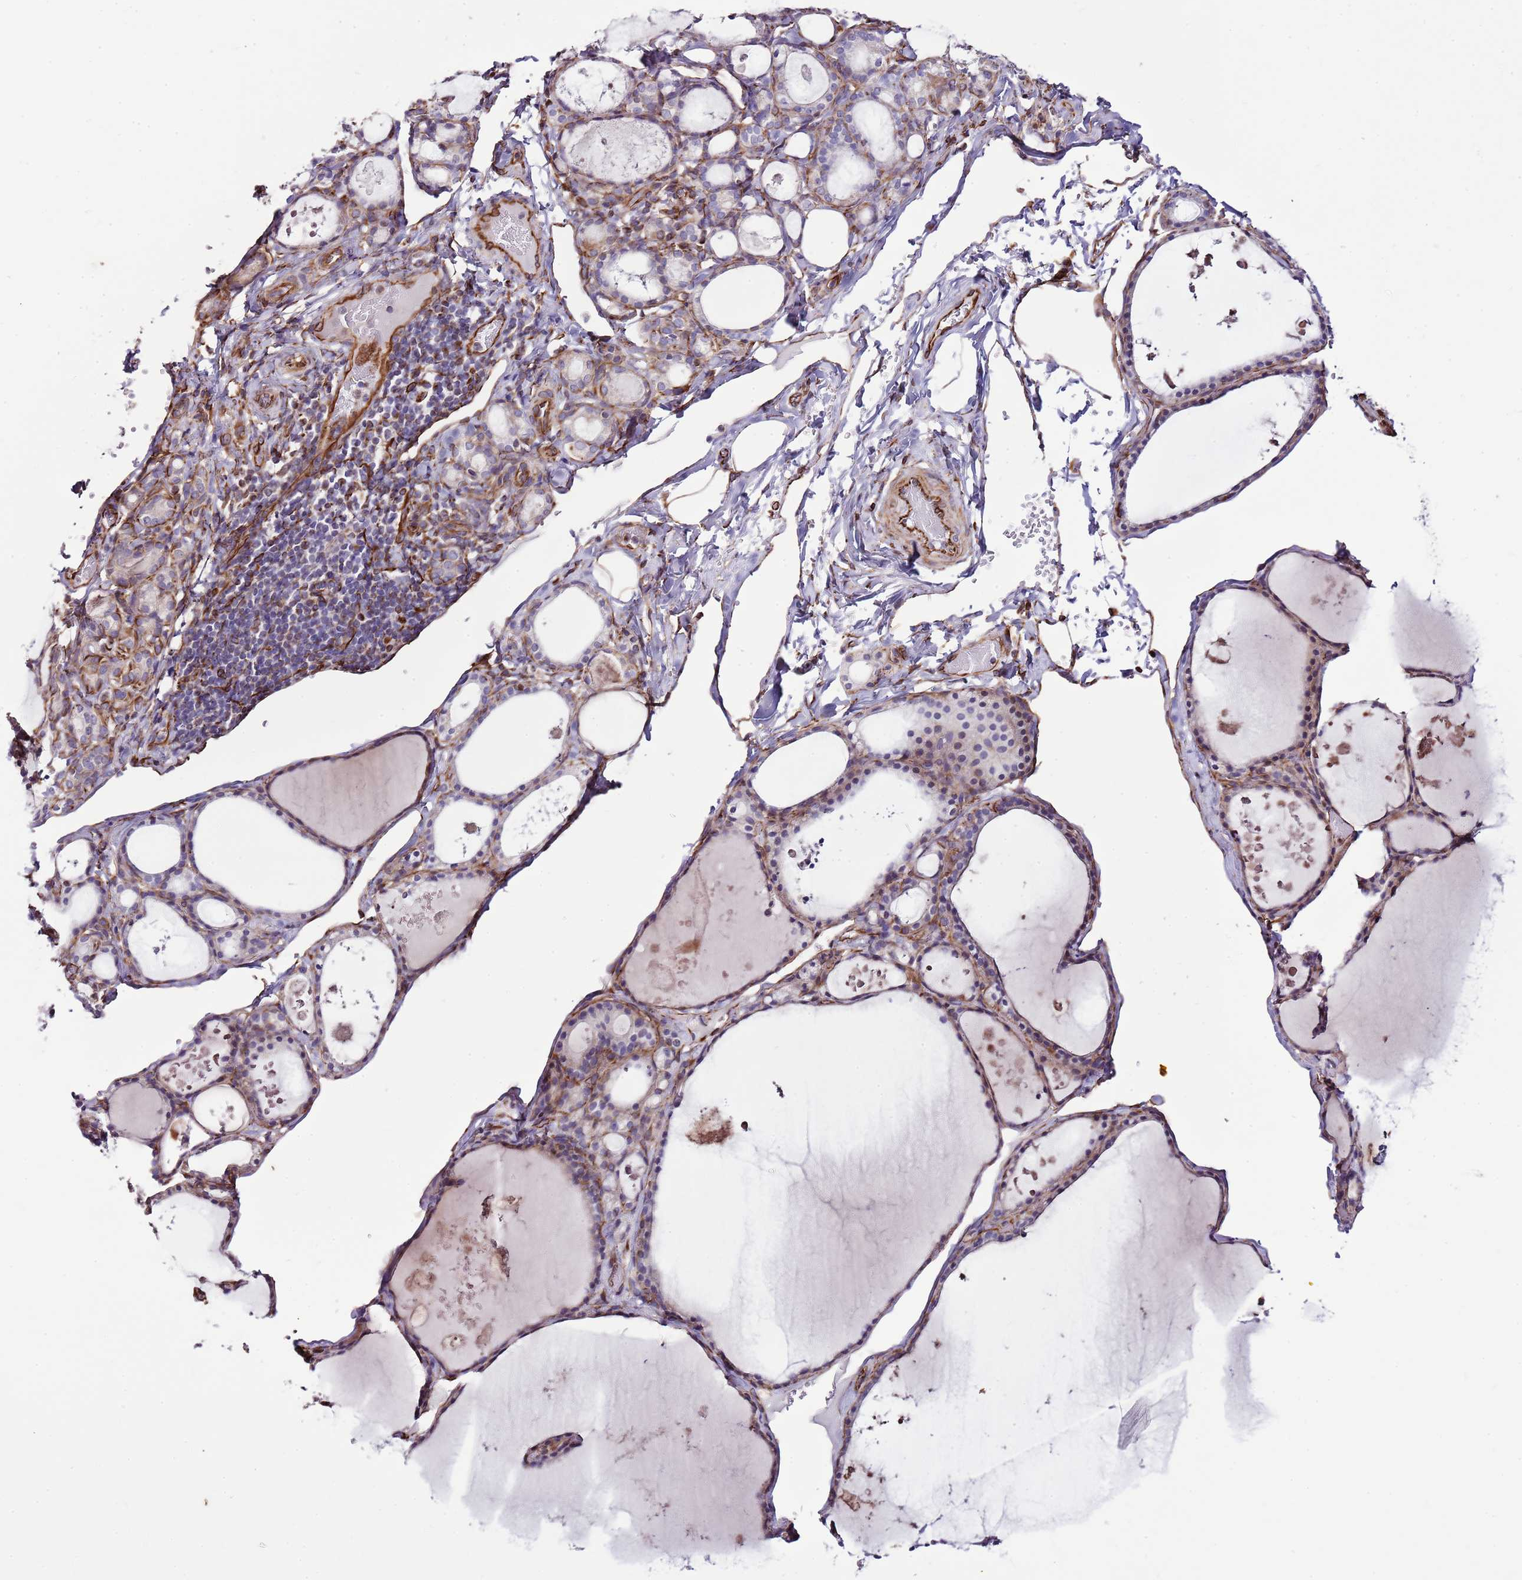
{"staining": {"intensity": "negative", "quantity": "none", "location": "none"}, "tissue": "thyroid gland", "cell_type": "Glandular cells", "image_type": "normal", "snomed": [{"axis": "morphology", "description": "Normal tissue, NOS"}, {"axis": "topography", "description": "Thyroid gland"}], "caption": "This is a micrograph of IHC staining of unremarkable thyroid gland, which shows no positivity in glandular cells. (Immunohistochemistry (ihc), brightfield microscopy, high magnification).", "gene": "ZNF786", "patient": {"sex": "male", "age": 56}}